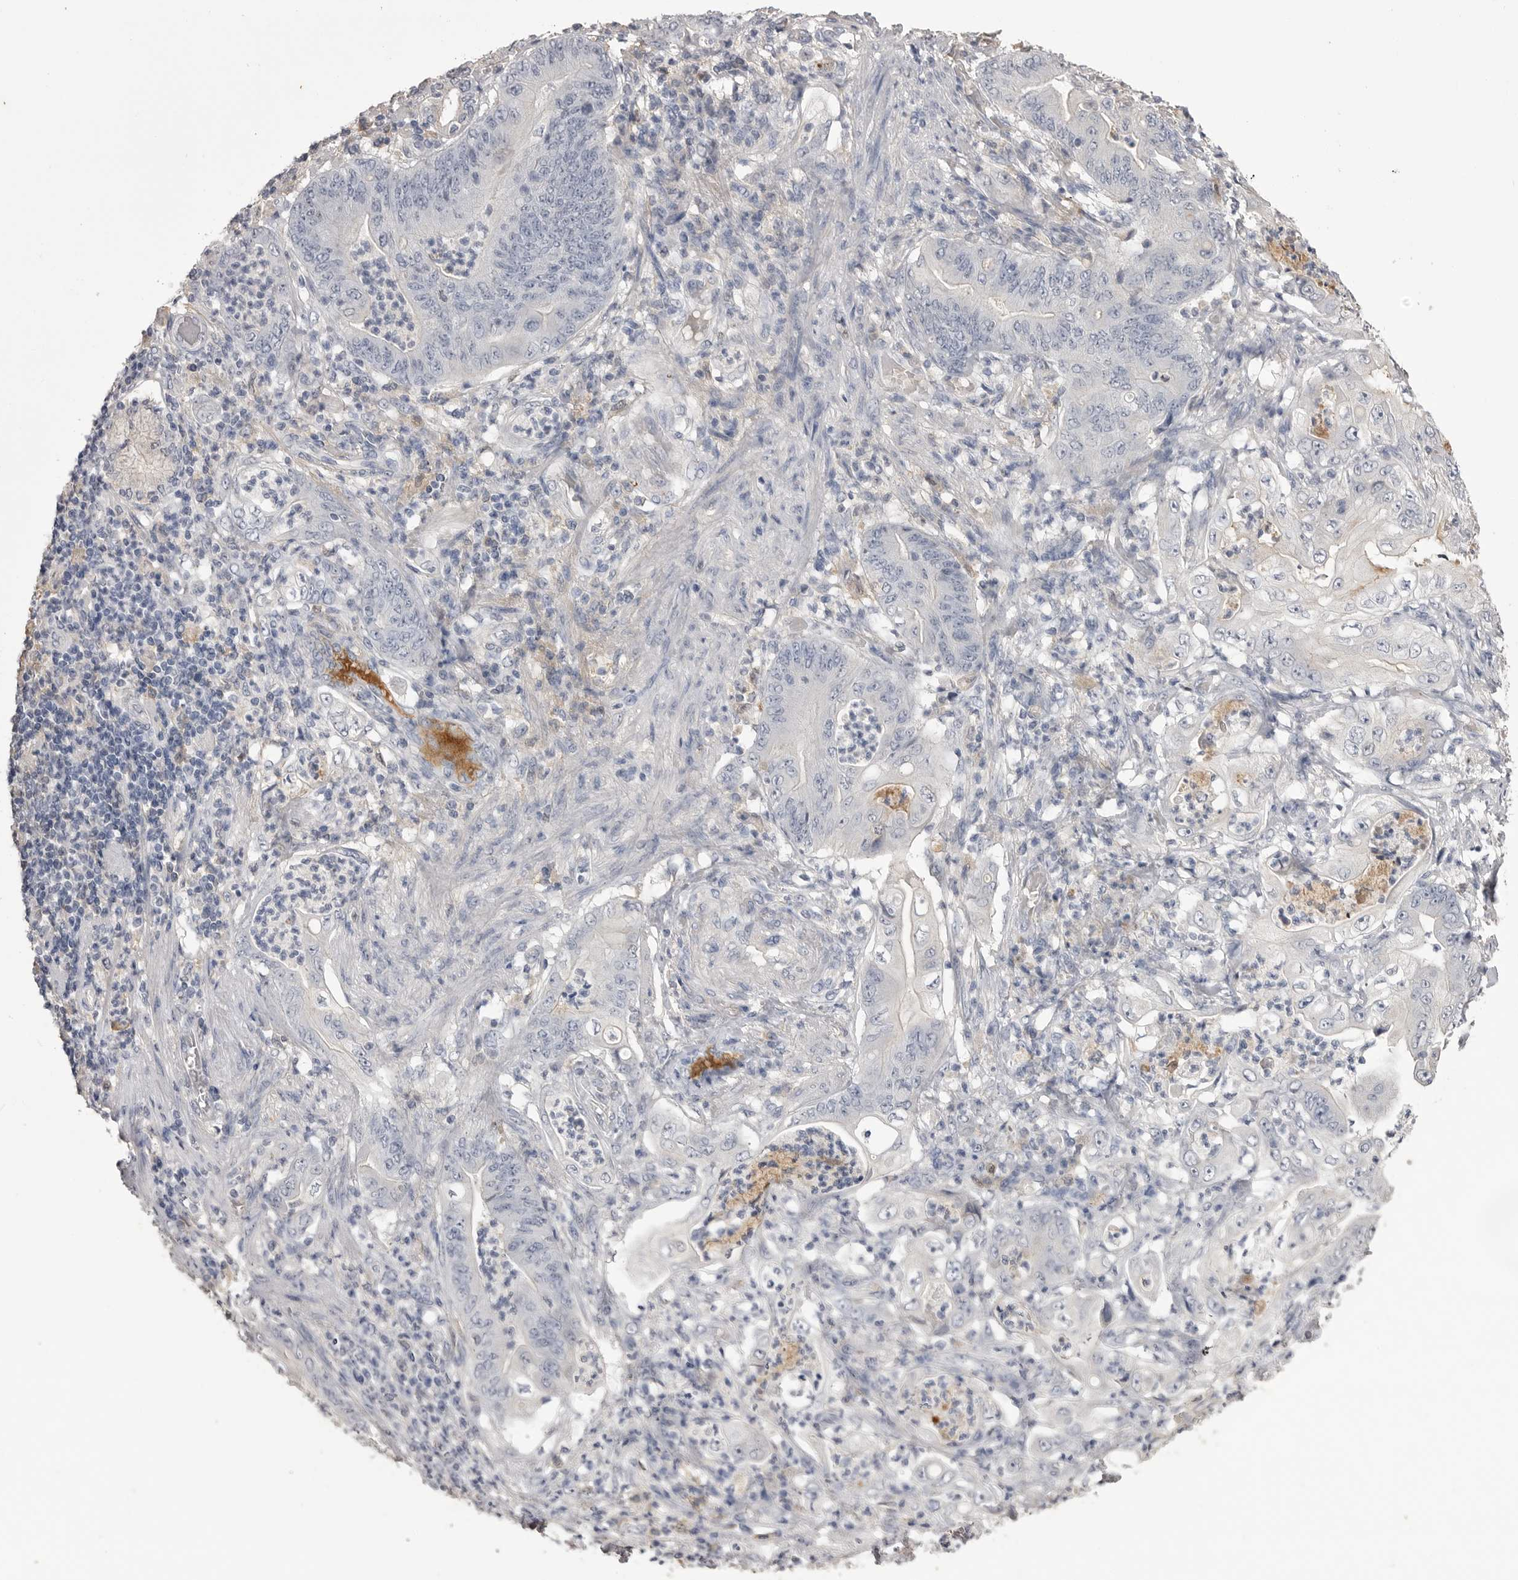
{"staining": {"intensity": "negative", "quantity": "none", "location": "none"}, "tissue": "stomach cancer", "cell_type": "Tumor cells", "image_type": "cancer", "snomed": [{"axis": "morphology", "description": "Adenocarcinoma, NOS"}, {"axis": "topography", "description": "Stomach"}], "caption": "Protein analysis of adenocarcinoma (stomach) shows no significant positivity in tumor cells.", "gene": "AHSG", "patient": {"sex": "female", "age": 73}}